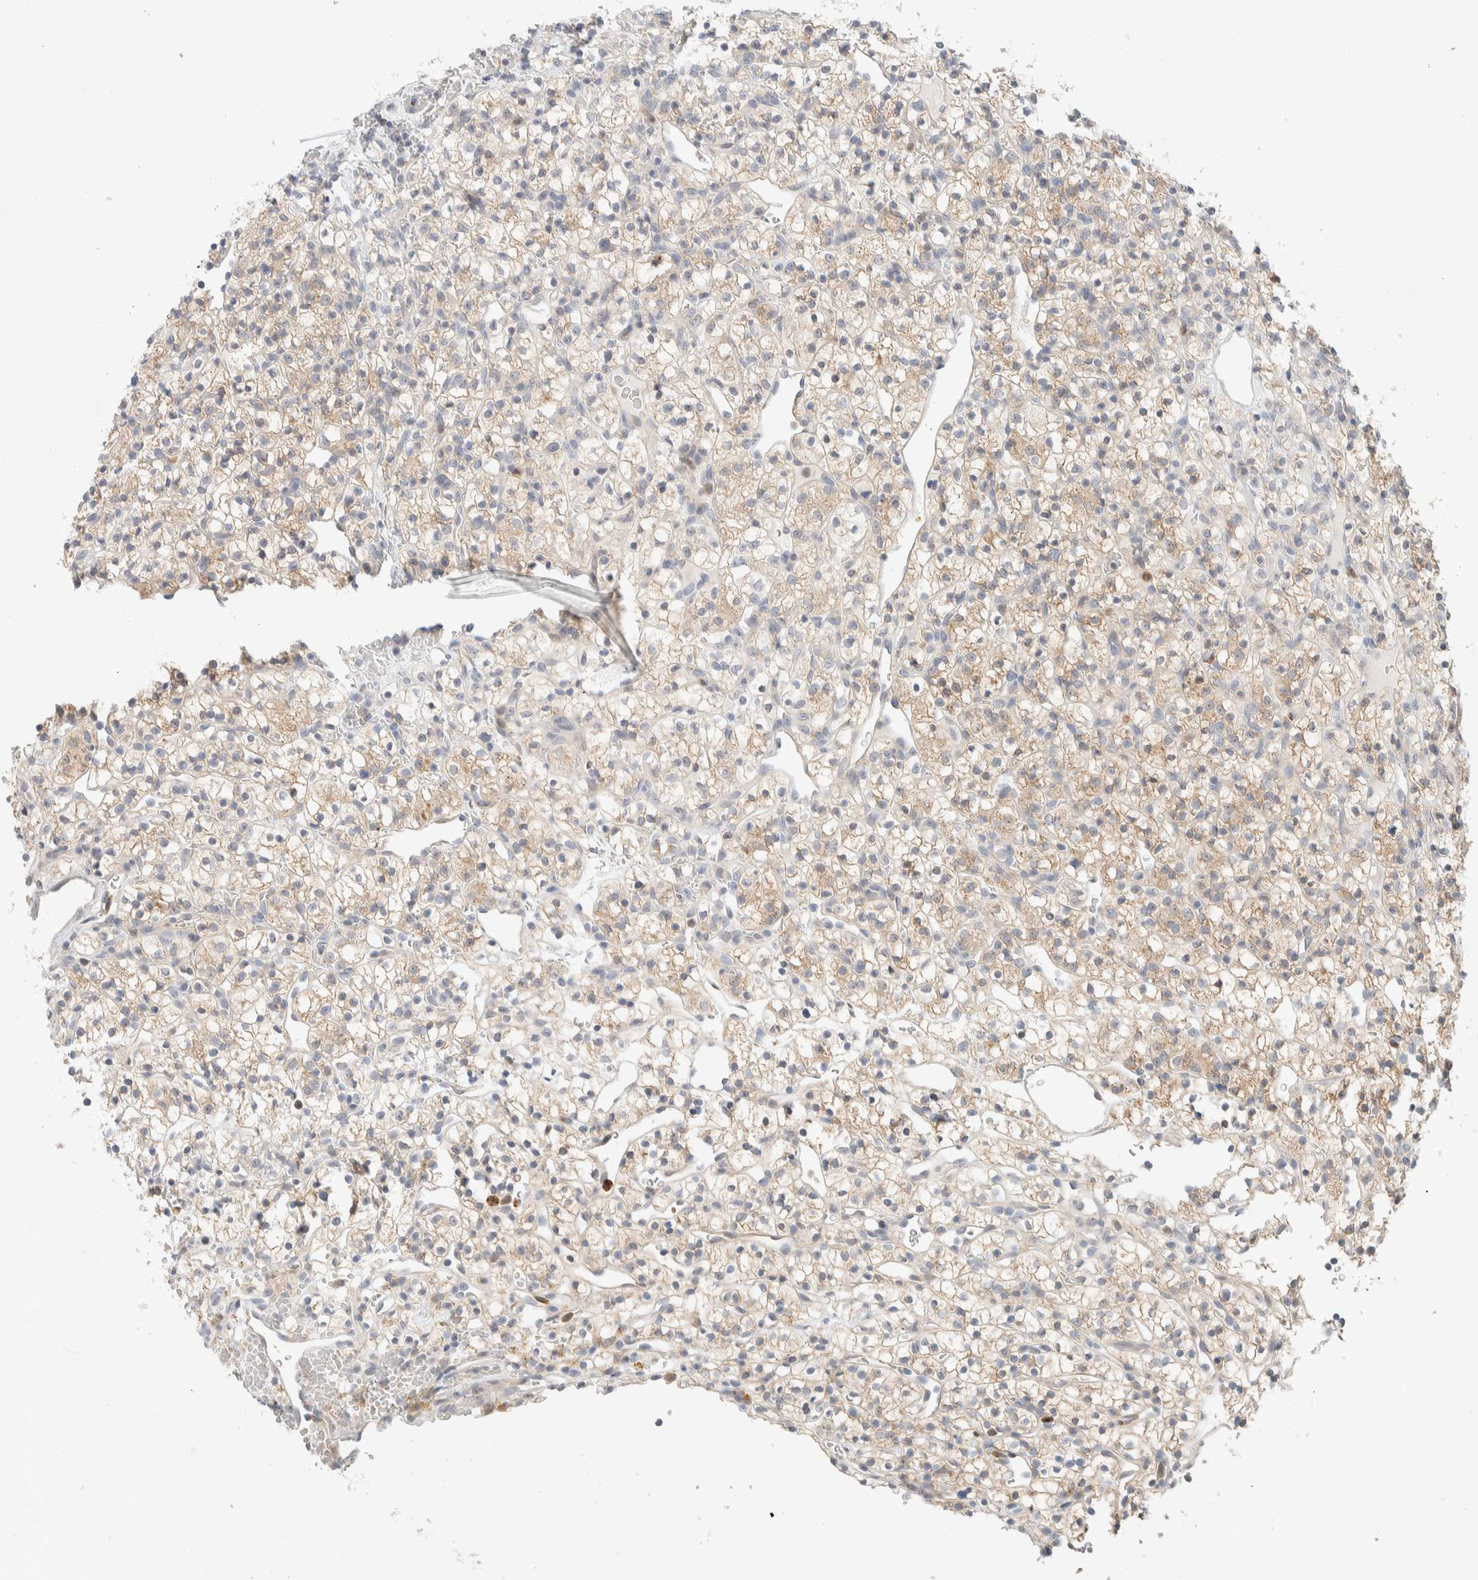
{"staining": {"intensity": "weak", "quantity": ">75%", "location": "cytoplasmic/membranous"}, "tissue": "renal cancer", "cell_type": "Tumor cells", "image_type": "cancer", "snomed": [{"axis": "morphology", "description": "Adenocarcinoma, NOS"}, {"axis": "topography", "description": "Kidney"}], "caption": "Immunohistochemical staining of renal adenocarcinoma shows weak cytoplasmic/membranous protein positivity in about >75% of tumor cells. (Brightfield microscopy of DAB IHC at high magnification).", "gene": "HDHD3", "patient": {"sex": "female", "age": 57}}